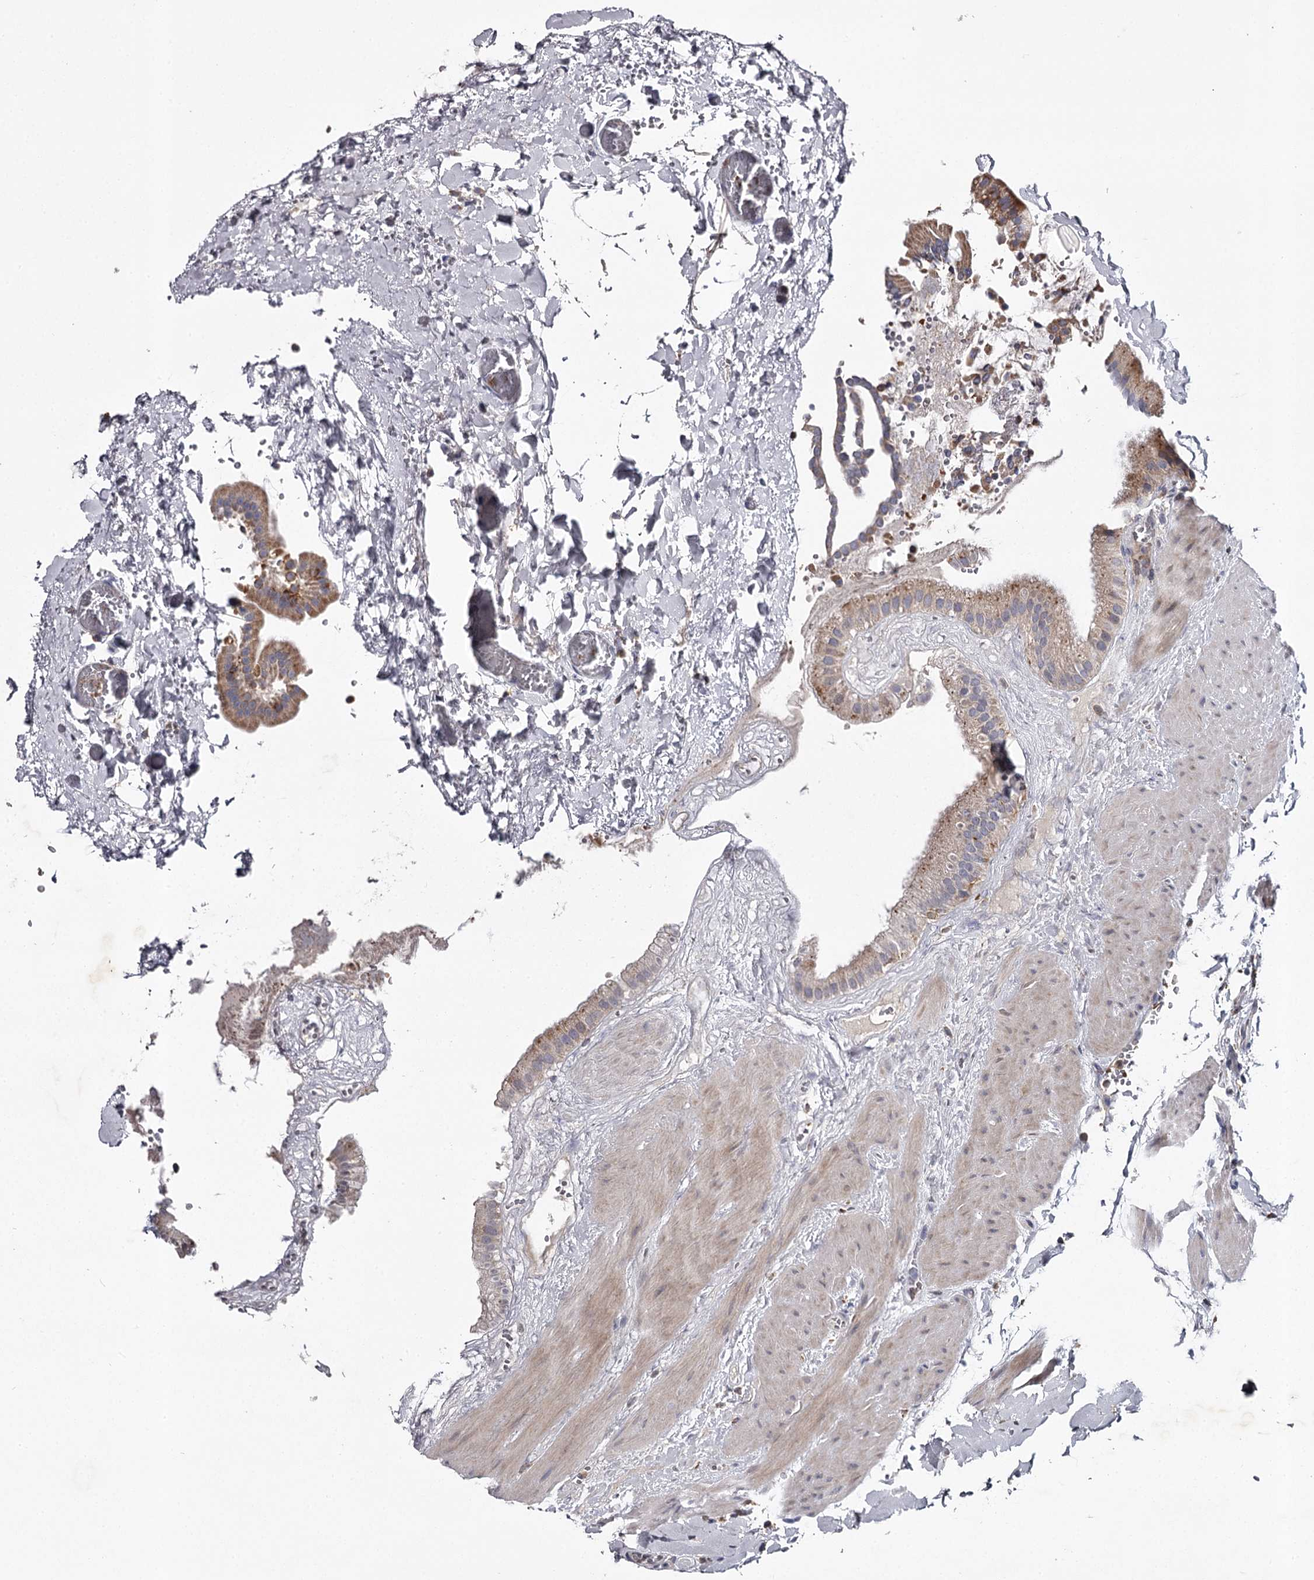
{"staining": {"intensity": "moderate", "quantity": ">75%", "location": "cytoplasmic/membranous"}, "tissue": "gallbladder", "cell_type": "Glandular cells", "image_type": "normal", "snomed": [{"axis": "morphology", "description": "Normal tissue, NOS"}, {"axis": "topography", "description": "Gallbladder"}], "caption": "Protein analysis of benign gallbladder demonstrates moderate cytoplasmic/membranous expression in about >75% of glandular cells.", "gene": "RASSF6", "patient": {"sex": "male", "age": 55}}